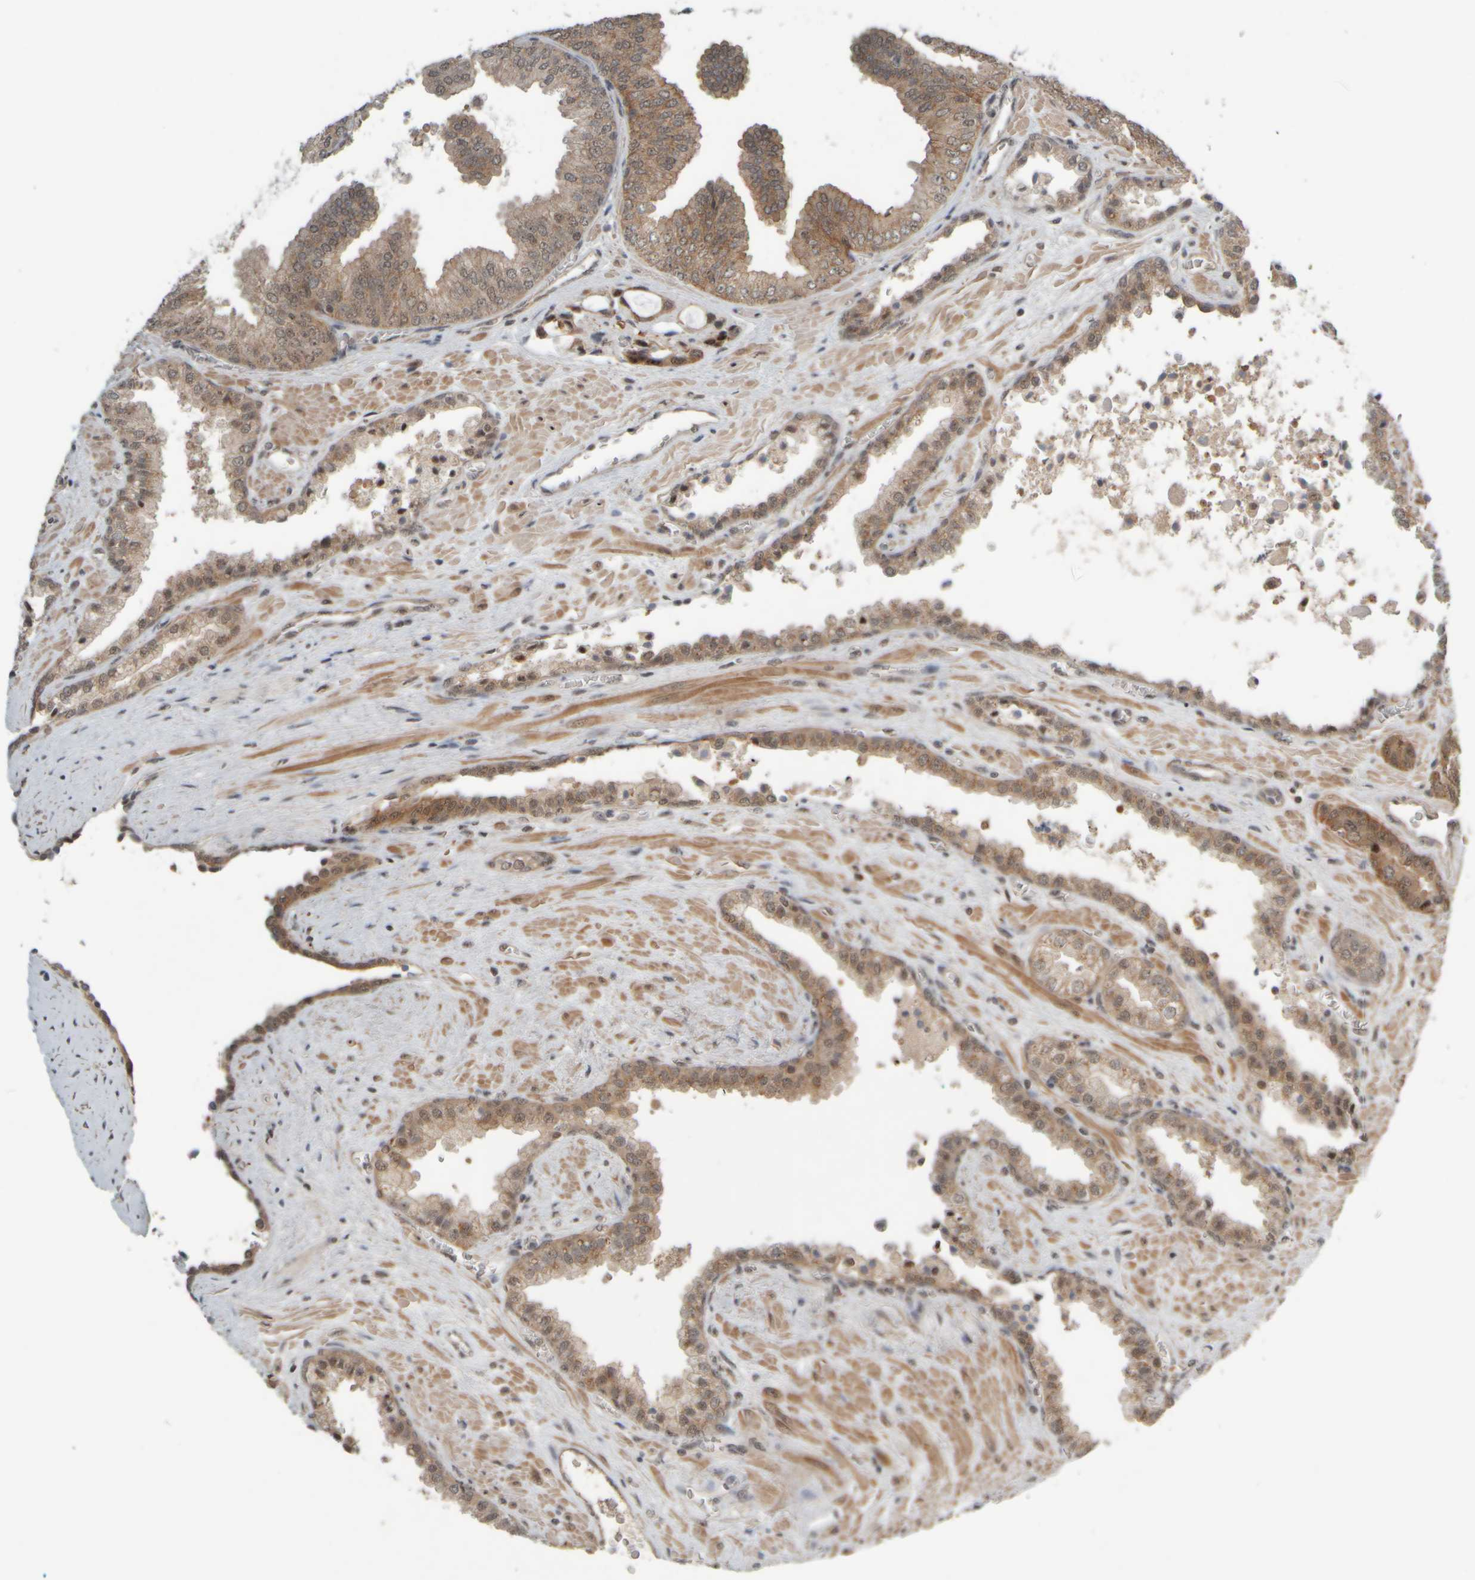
{"staining": {"intensity": "weak", "quantity": ">75%", "location": "cytoplasmic/membranous"}, "tissue": "prostate cancer", "cell_type": "Tumor cells", "image_type": "cancer", "snomed": [{"axis": "morphology", "description": "Adenocarcinoma, Low grade"}, {"axis": "topography", "description": "Prostate"}], "caption": "IHC (DAB (3,3'-diaminobenzidine)) staining of human prostate cancer reveals weak cytoplasmic/membranous protein expression in approximately >75% of tumor cells. The protein of interest is stained brown, and the nuclei are stained in blue (DAB IHC with brightfield microscopy, high magnification).", "gene": "SYNRG", "patient": {"sex": "male", "age": 71}}